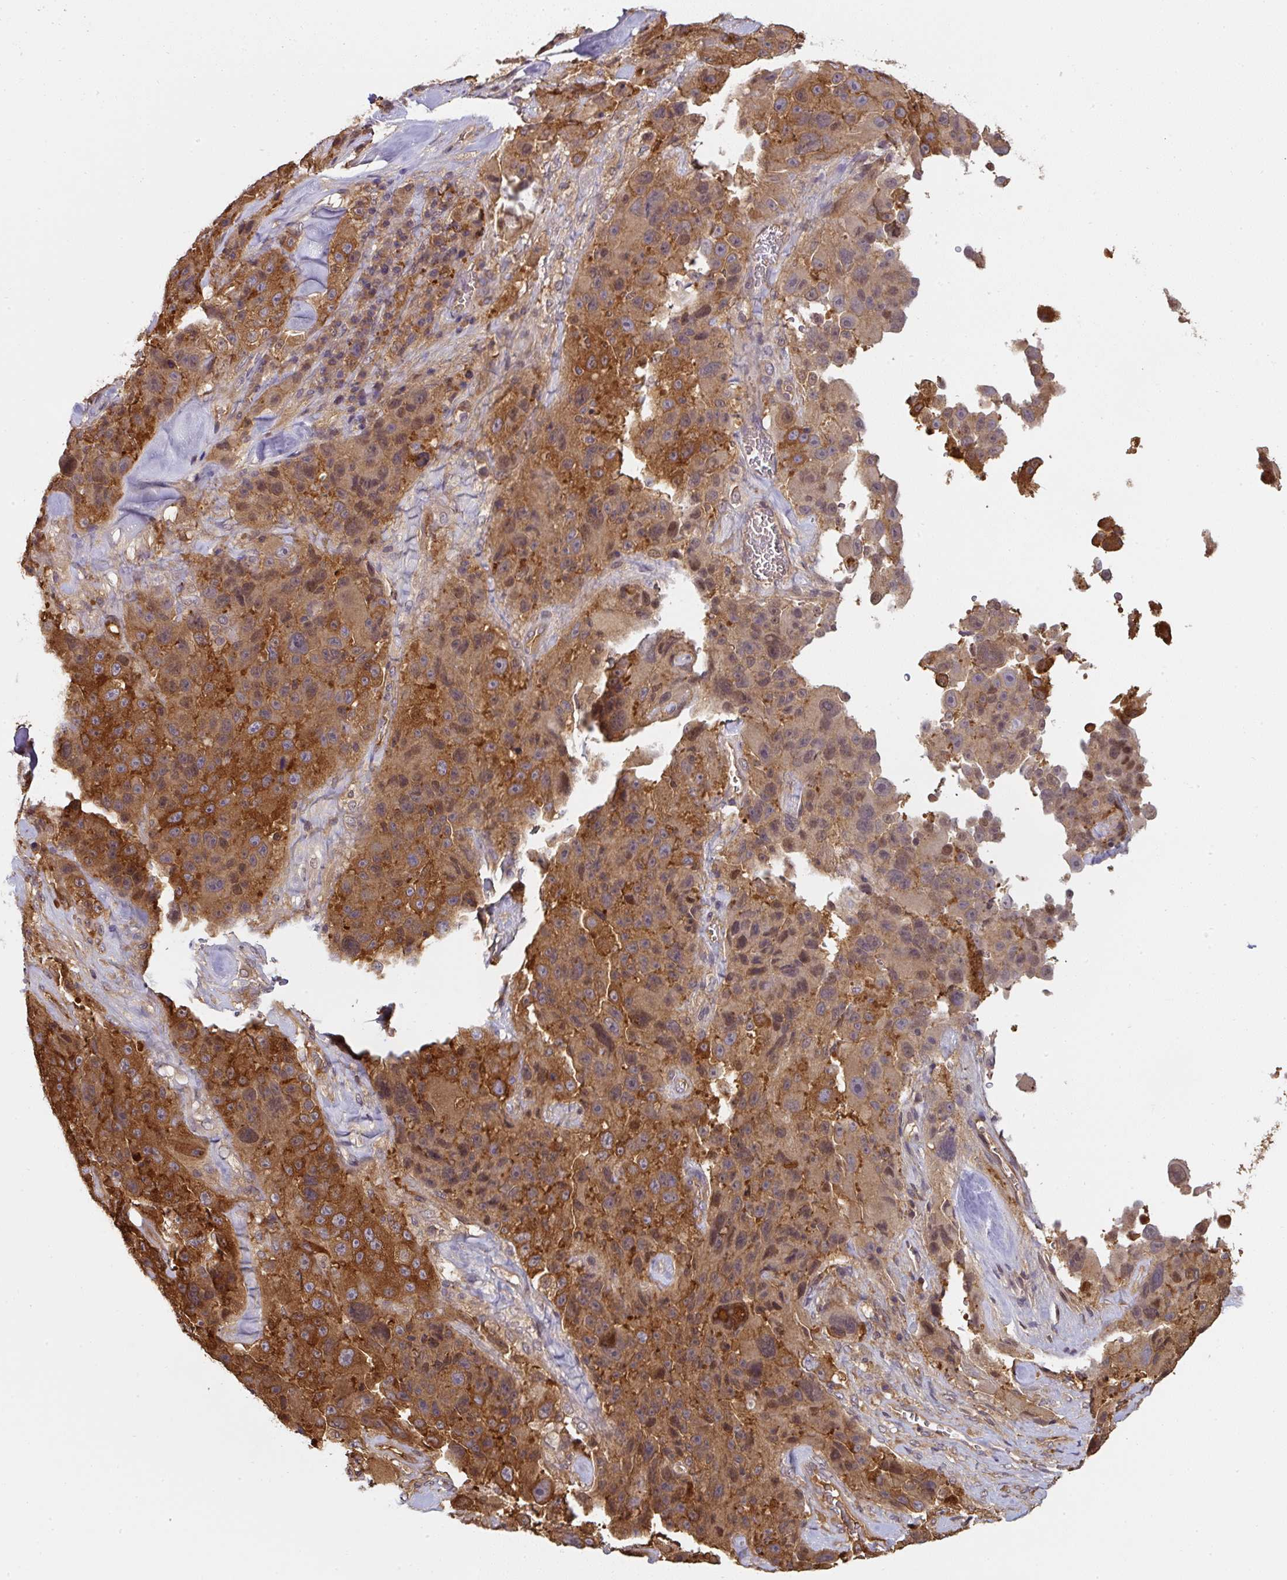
{"staining": {"intensity": "strong", "quantity": ">75%", "location": "cytoplasmic/membranous,nuclear"}, "tissue": "melanoma", "cell_type": "Tumor cells", "image_type": "cancer", "snomed": [{"axis": "morphology", "description": "Malignant melanoma, Metastatic site"}, {"axis": "topography", "description": "Lymph node"}], "caption": "Tumor cells exhibit high levels of strong cytoplasmic/membranous and nuclear staining in approximately >75% of cells in human malignant melanoma (metastatic site).", "gene": "ST13", "patient": {"sex": "male", "age": 62}}